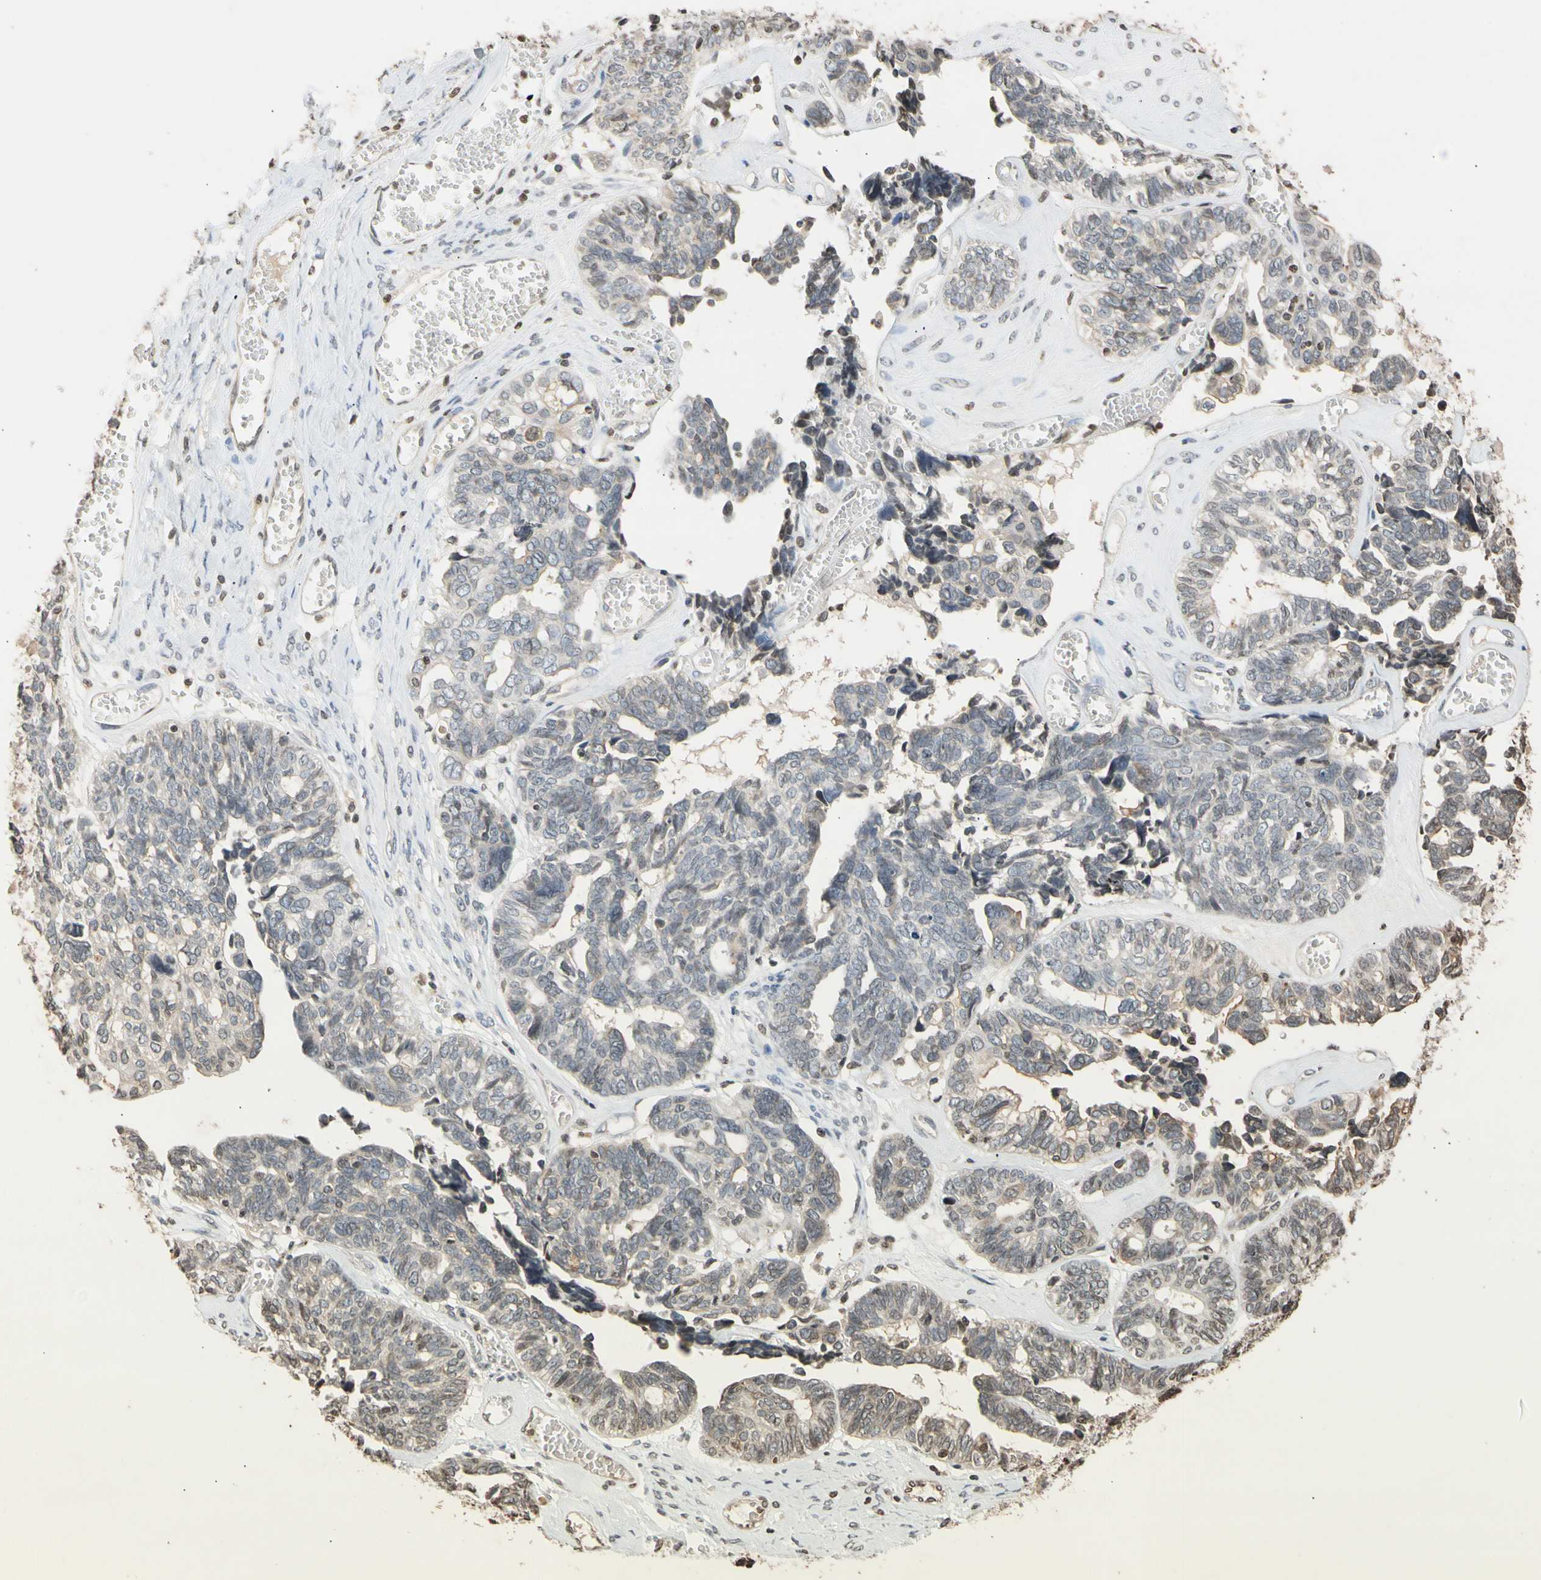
{"staining": {"intensity": "weak", "quantity": "25%-75%", "location": "cytoplasmic/membranous"}, "tissue": "ovarian cancer", "cell_type": "Tumor cells", "image_type": "cancer", "snomed": [{"axis": "morphology", "description": "Cystadenocarcinoma, serous, NOS"}, {"axis": "topography", "description": "Ovary"}], "caption": "This histopathology image reveals ovarian serous cystadenocarcinoma stained with immunohistochemistry to label a protein in brown. The cytoplasmic/membranous of tumor cells show weak positivity for the protein. Nuclei are counter-stained blue.", "gene": "GPX4", "patient": {"sex": "female", "age": 79}}